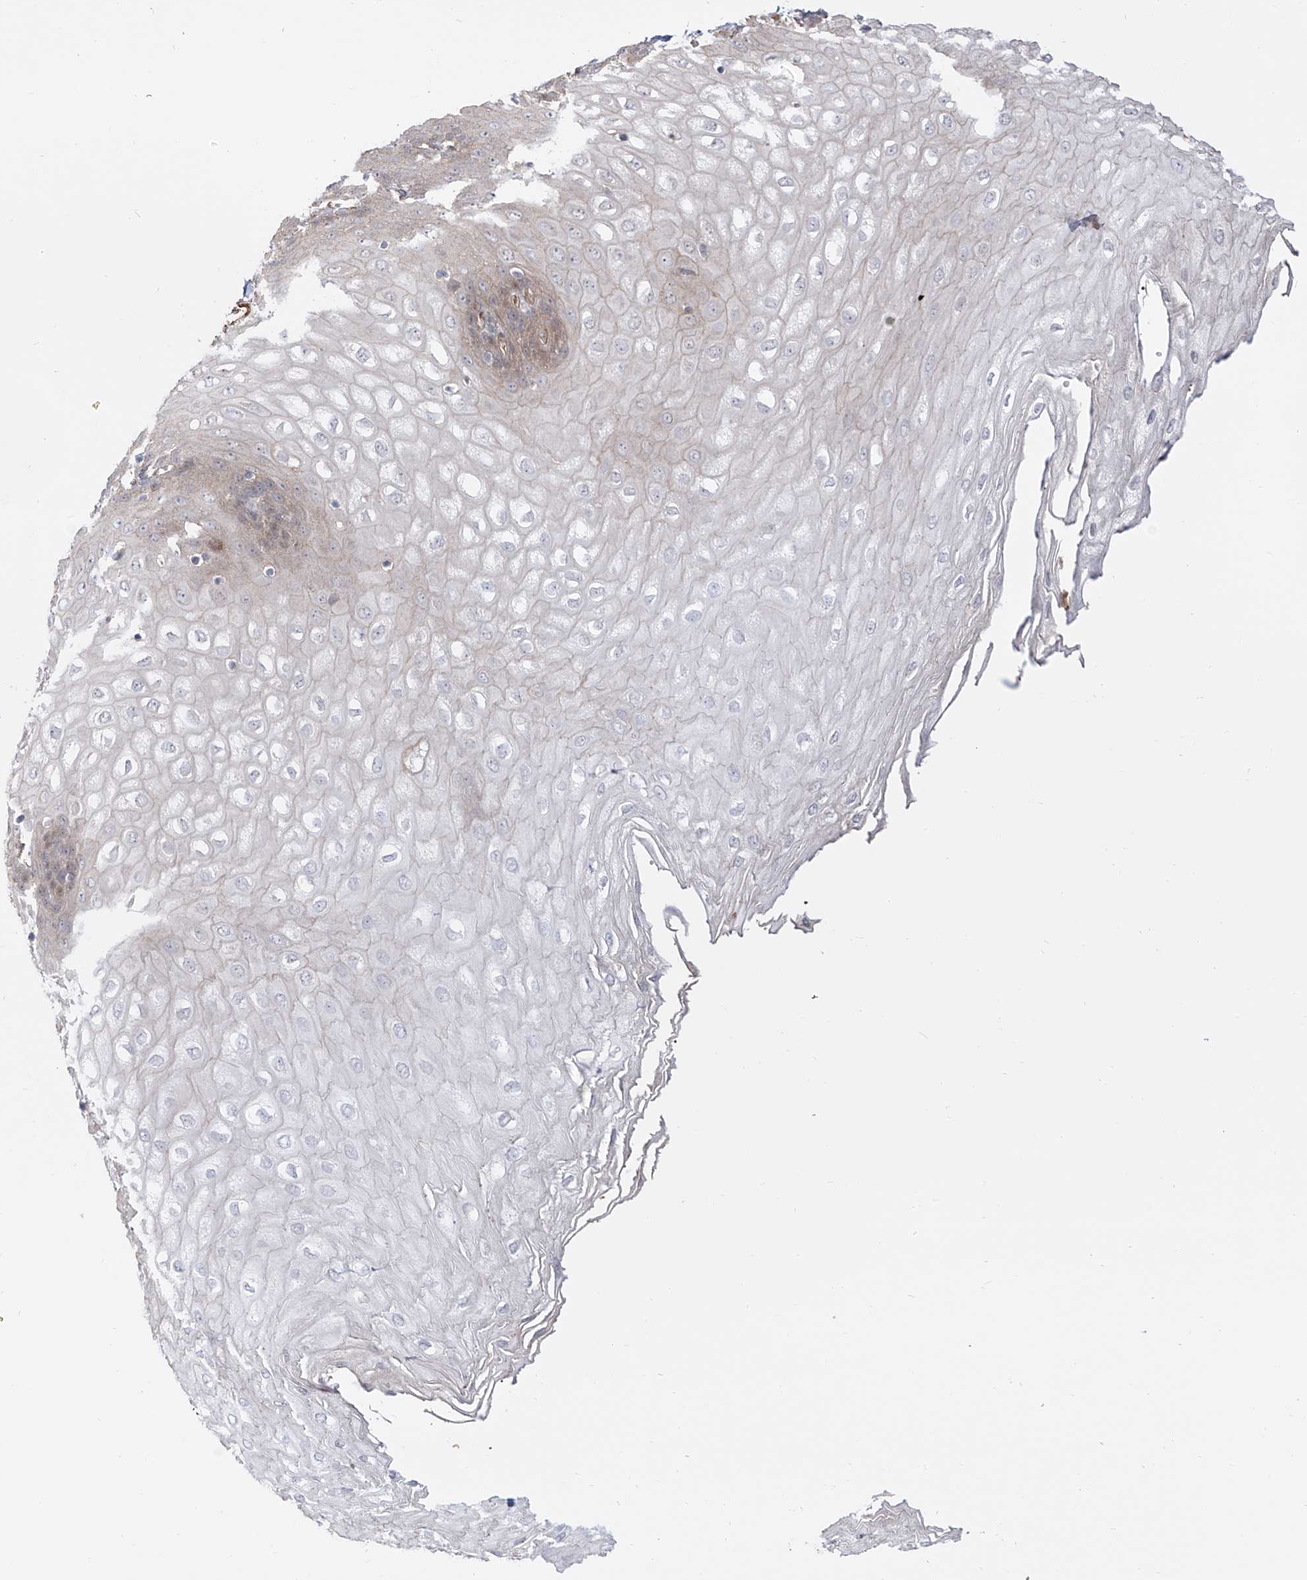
{"staining": {"intensity": "weak", "quantity": "<25%", "location": "cytoplasmic/membranous"}, "tissue": "esophagus", "cell_type": "Squamous epithelial cells", "image_type": "normal", "snomed": [{"axis": "morphology", "description": "Normal tissue, NOS"}, {"axis": "topography", "description": "Esophagus"}], "caption": "IHC histopathology image of normal esophagus stained for a protein (brown), which reveals no positivity in squamous epithelial cells.", "gene": "ZNF180", "patient": {"sex": "male", "age": 60}}